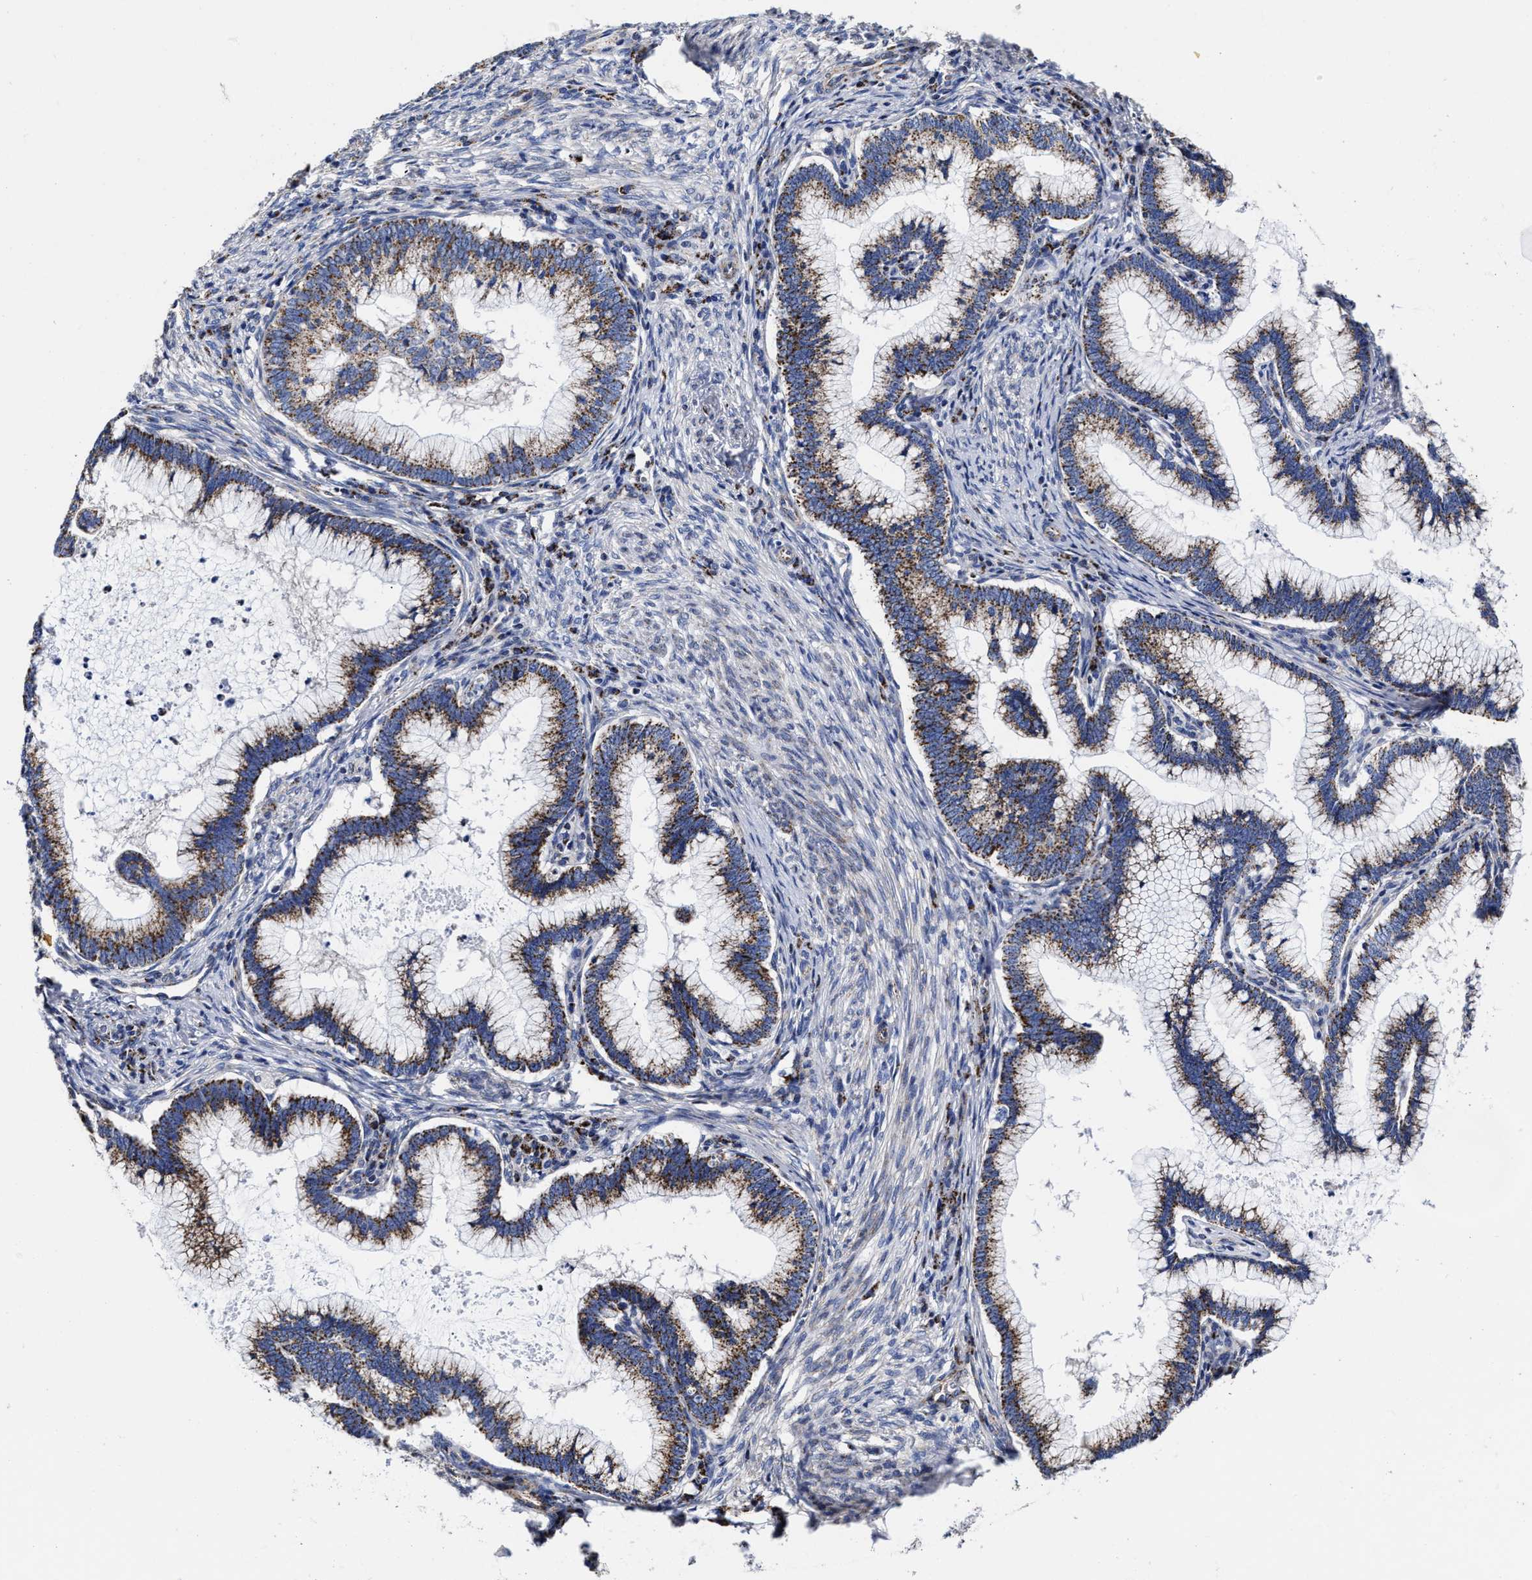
{"staining": {"intensity": "moderate", "quantity": ">75%", "location": "cytoplasmic/membranous"}, "tissue": "cervical cancer", "cell_type": "Tumor cells", "image_type": "cancer", "snomed": [{"axis": "morphology", "description": "Adenocarcinoma, NOS"}, {"axis": "topography", "description": "Cervix"}], "caption": "Moderate cytoplasmic/membranous positivity is seen in about >75% of tumor cells in cervical adenocarcinoma. Ihc stains the protein of interest in brown and the nuclei are stained blue.", "gene": "HINT2", "patient": {"sex": "female", "age": 36}}